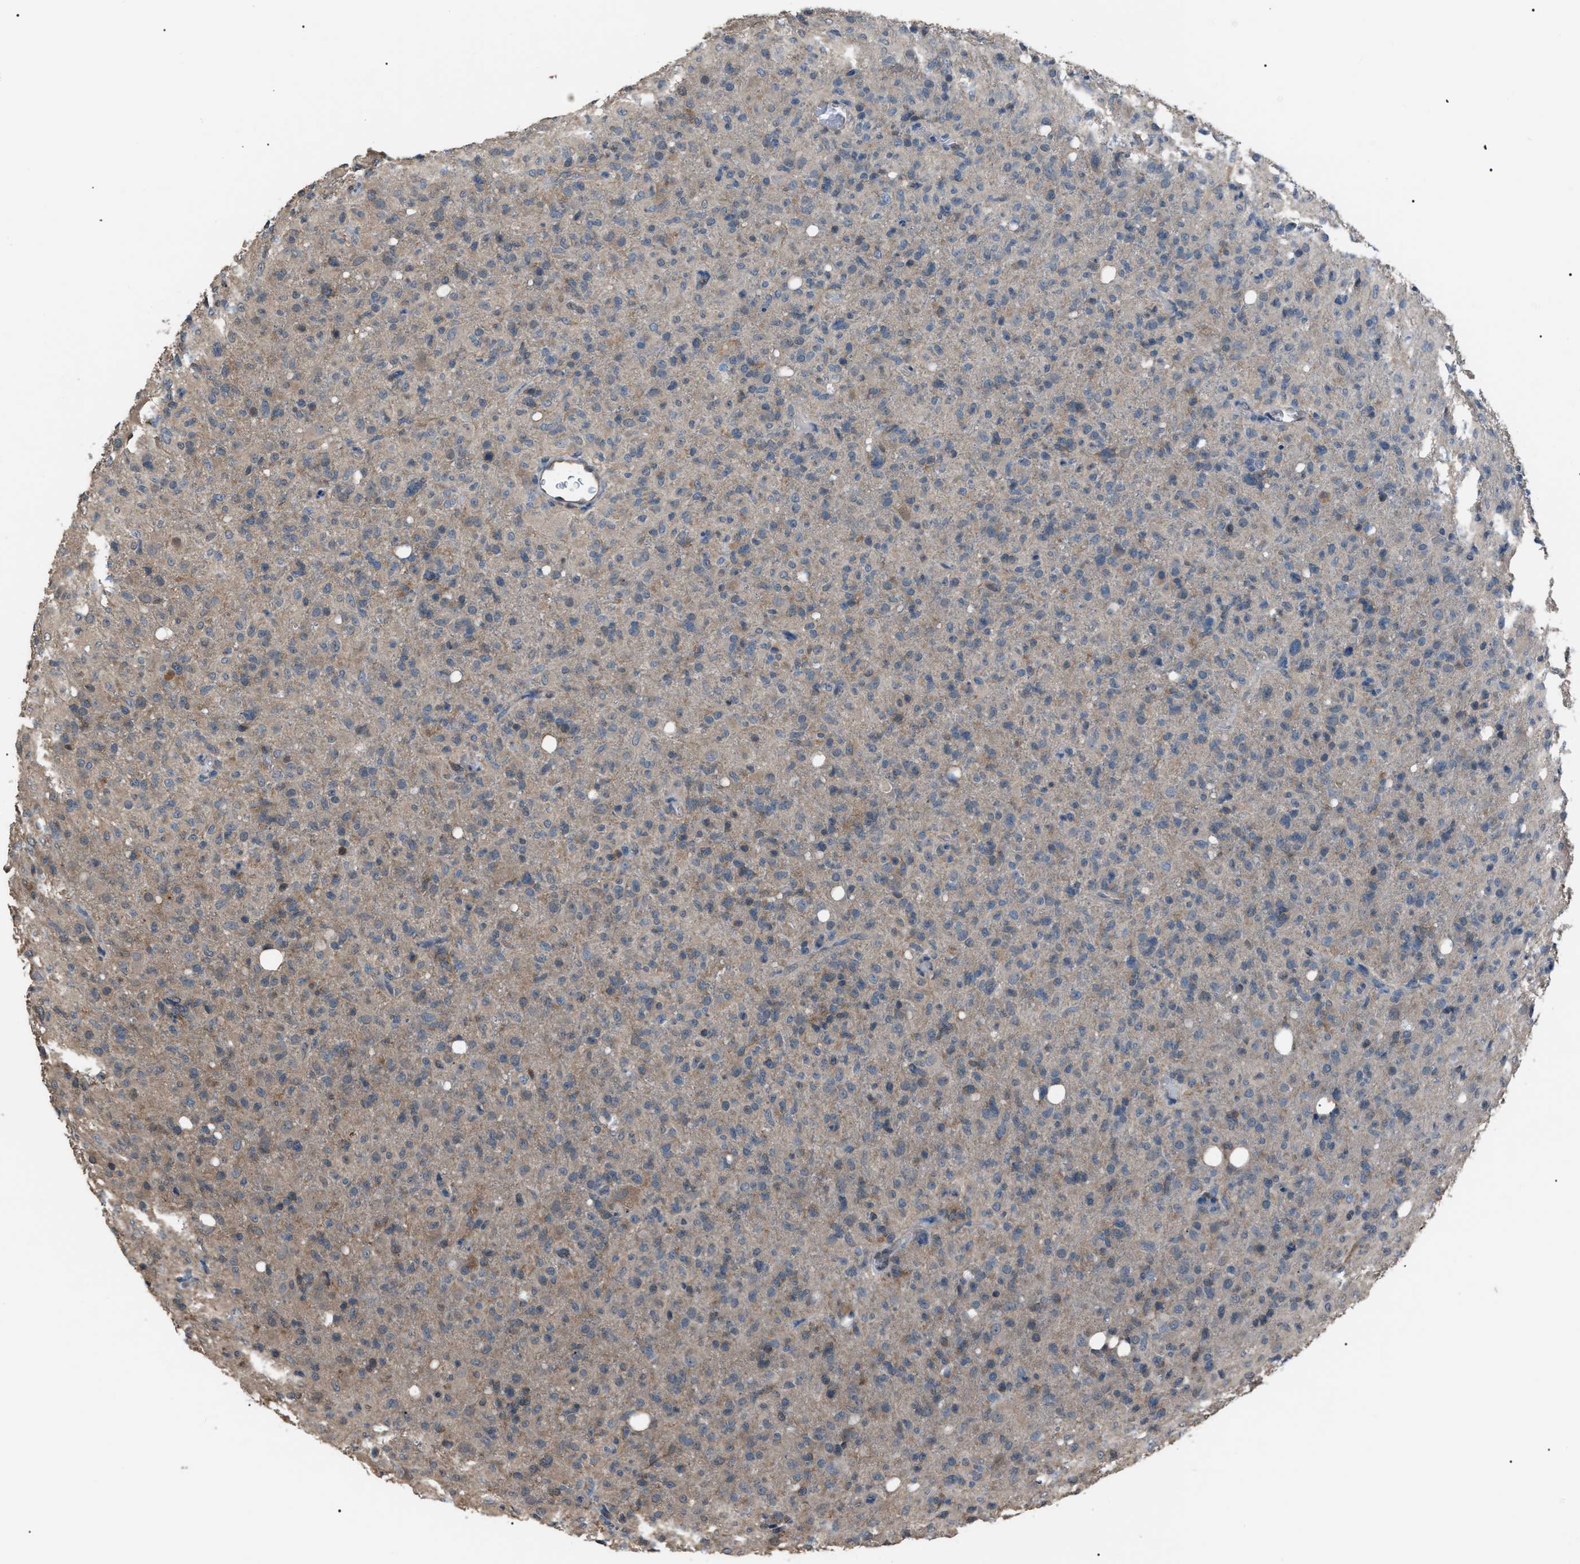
{"staining": {"intensity": "weak", "quantity": "<25%", "location": "cytoplasmic/membranous"}, "tissue": "glioma", "cell_type": "Tumor cells", "image_type": "cancer", "snomed": [{"axis": "morphology", "description": "Glioma, malignant, High grade"}, {"axis": "topography", "description": "Brain"}], "caption": "Immunohistochemistry of human malignant glioma (high-grade) reveals no positivity in tumor cells. (DAB immunohistochemistry (IHC), high magnification).", "gene": "PDCD5", "patient": {"sex": "female", "age": 57}}